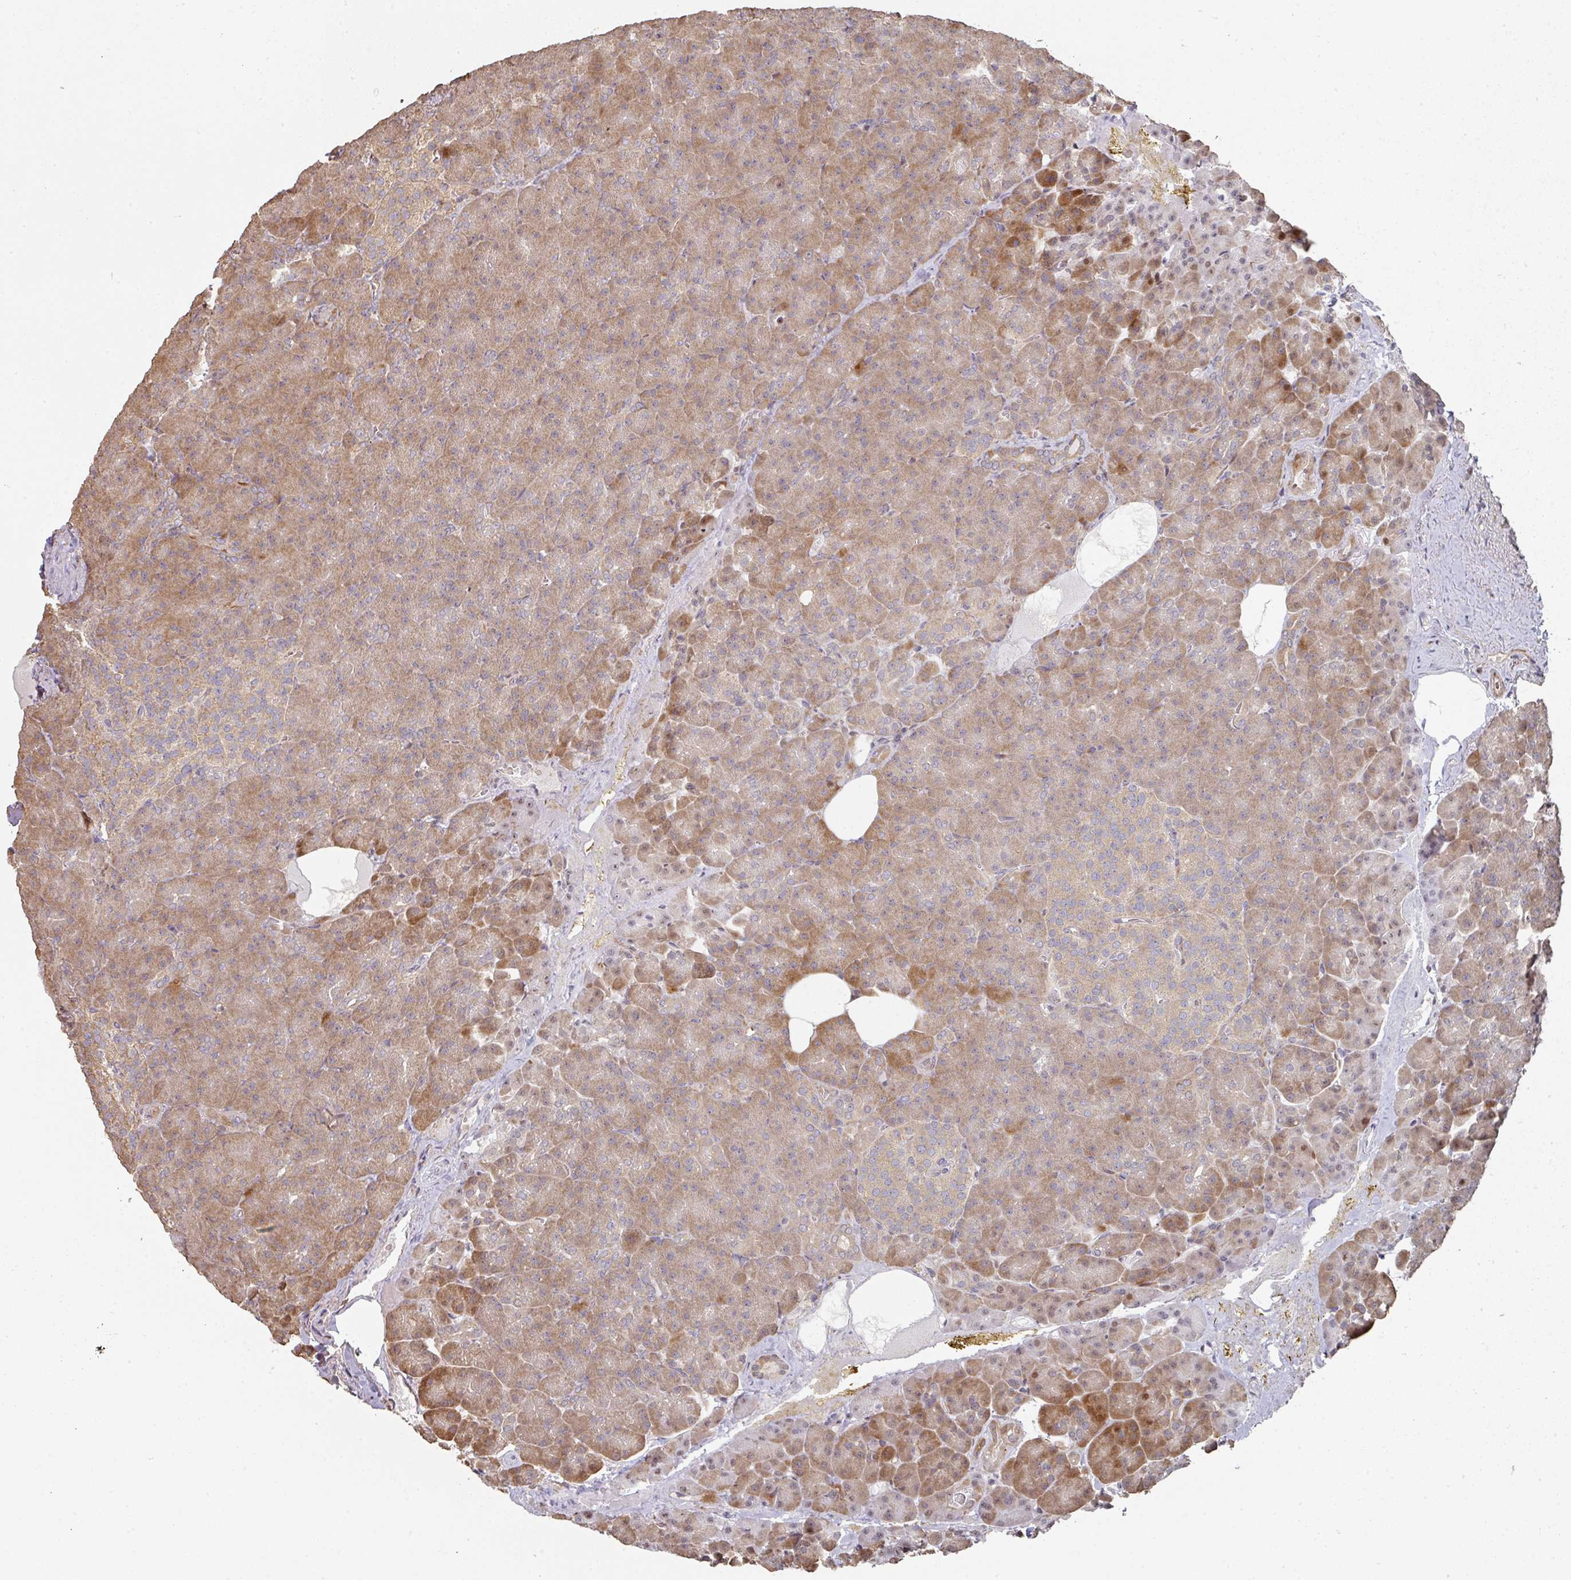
{"staining": {"intensity": "moderate", "quantity": ">75%", "location": "cytoplasmic/membranous"}, "tissue": "pancreas", "cell_type": "Exocrine glandular cells", "image_type": "normal", "snomed": [{"axis": "morphology", "description": "Normal tissue, NOS"}, {"axis": "topography", "description": "Pancreas"}], "caption": "Immunohistochemistry (IHC) micrograph of benign pancreas: human pancreas stained using immunohistochemistry (IHC) shows medium levels of moderate protein expression localized specifically in the cytoplasmic/membranous of exocrine glandular cells, appearing as a cytoplasmic/membranous brown color.", "gene": "CA7", "patient": {"sex": "female", "age": 74}}